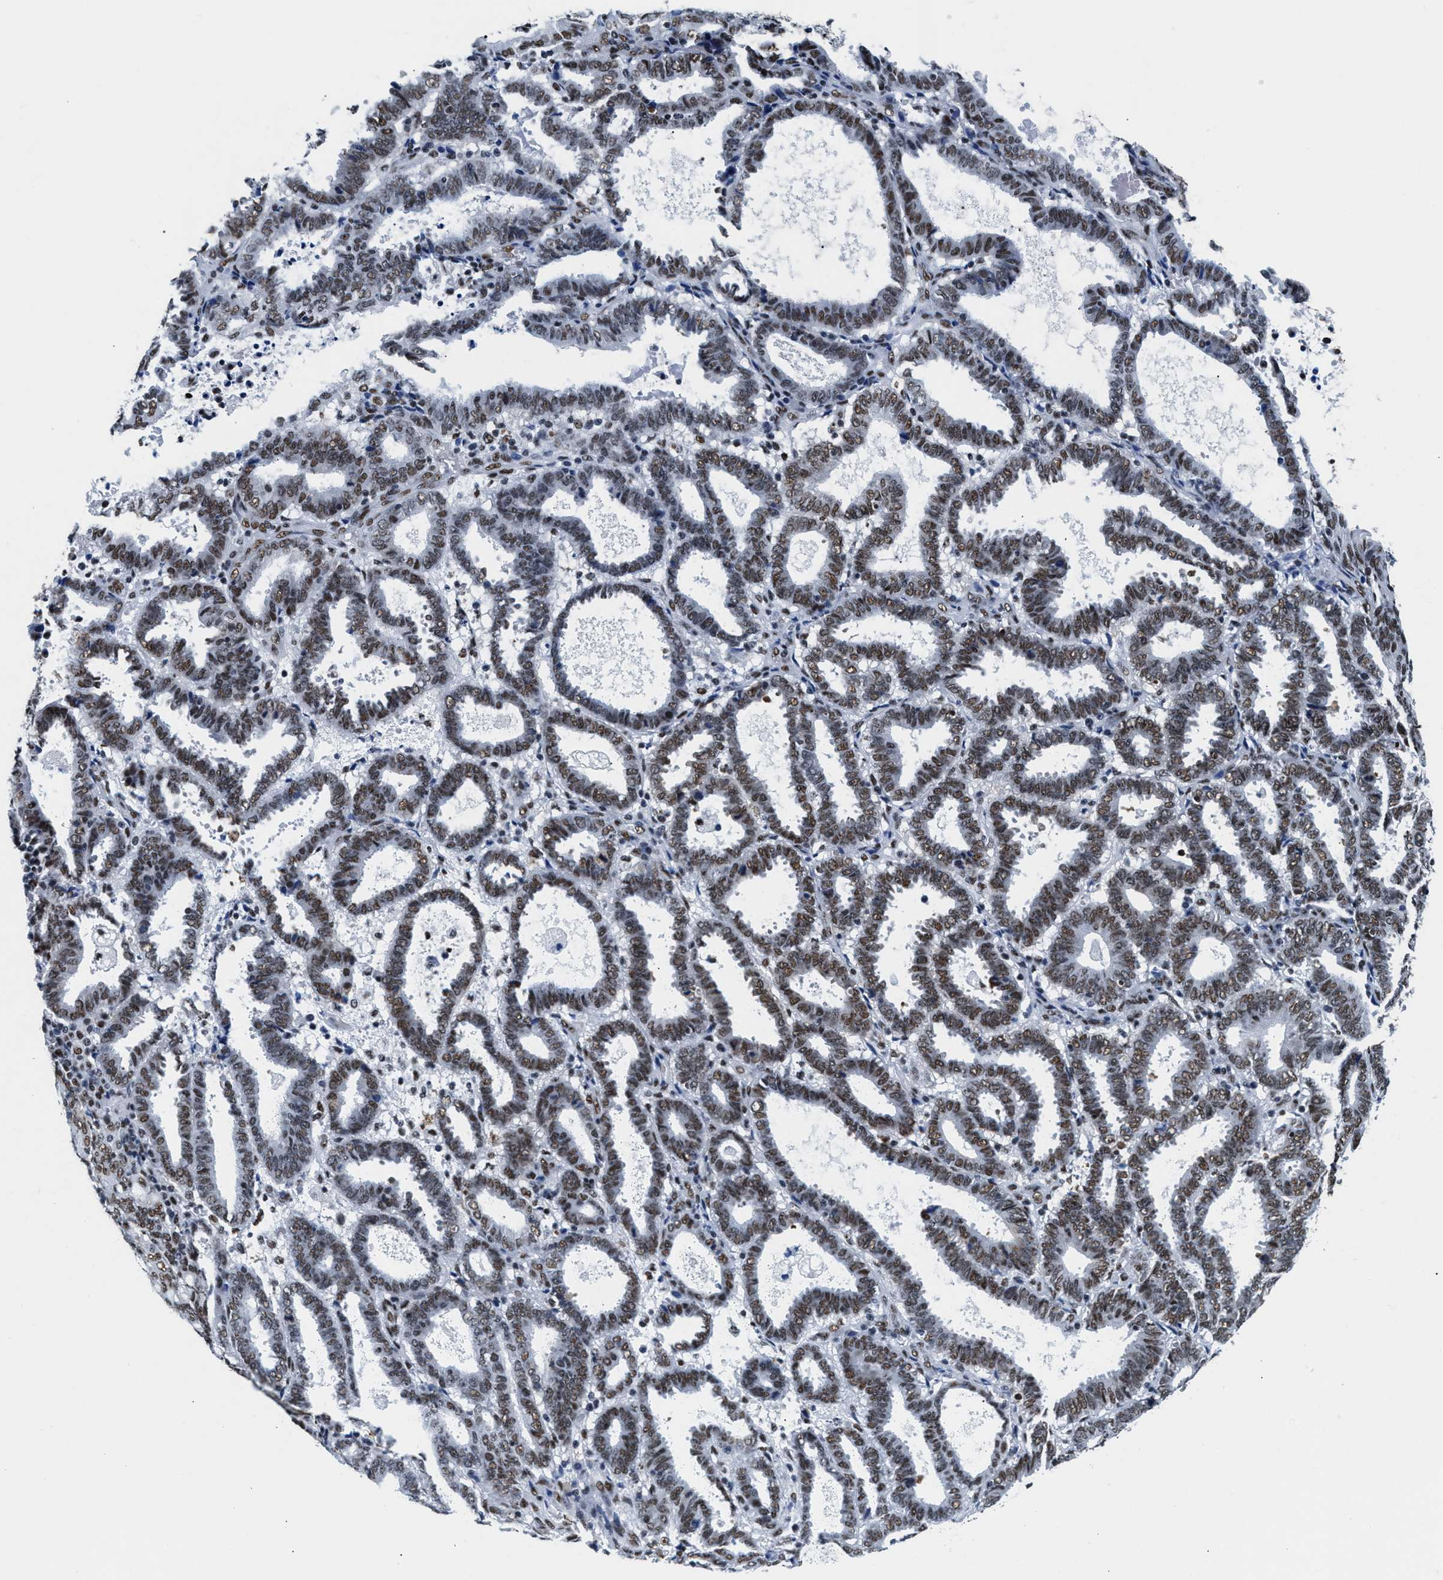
{"staining": {"intensity": "moderate", "quantity": ">75%", "location": "nuclear"}, "tissue": "endometrial cancer", "cell_type": "Tumor cells", "image_type": "cancer", "snomed": [{"axis": "morphology", "description": "Adenocarcinoma, NOS"}, {"axis": "topography", "description": "Uterus"}], "caption": "IHC histopathology image of neoplastic tissue: human endometrial cancer stained using IHC reveals medium levels of moderate protein expression localized specifically in the nuclear of tumor cells, appearing as a nuclear brown color.", "gene": "RAD50", "patient": {"sex": "female", "age": 83}}